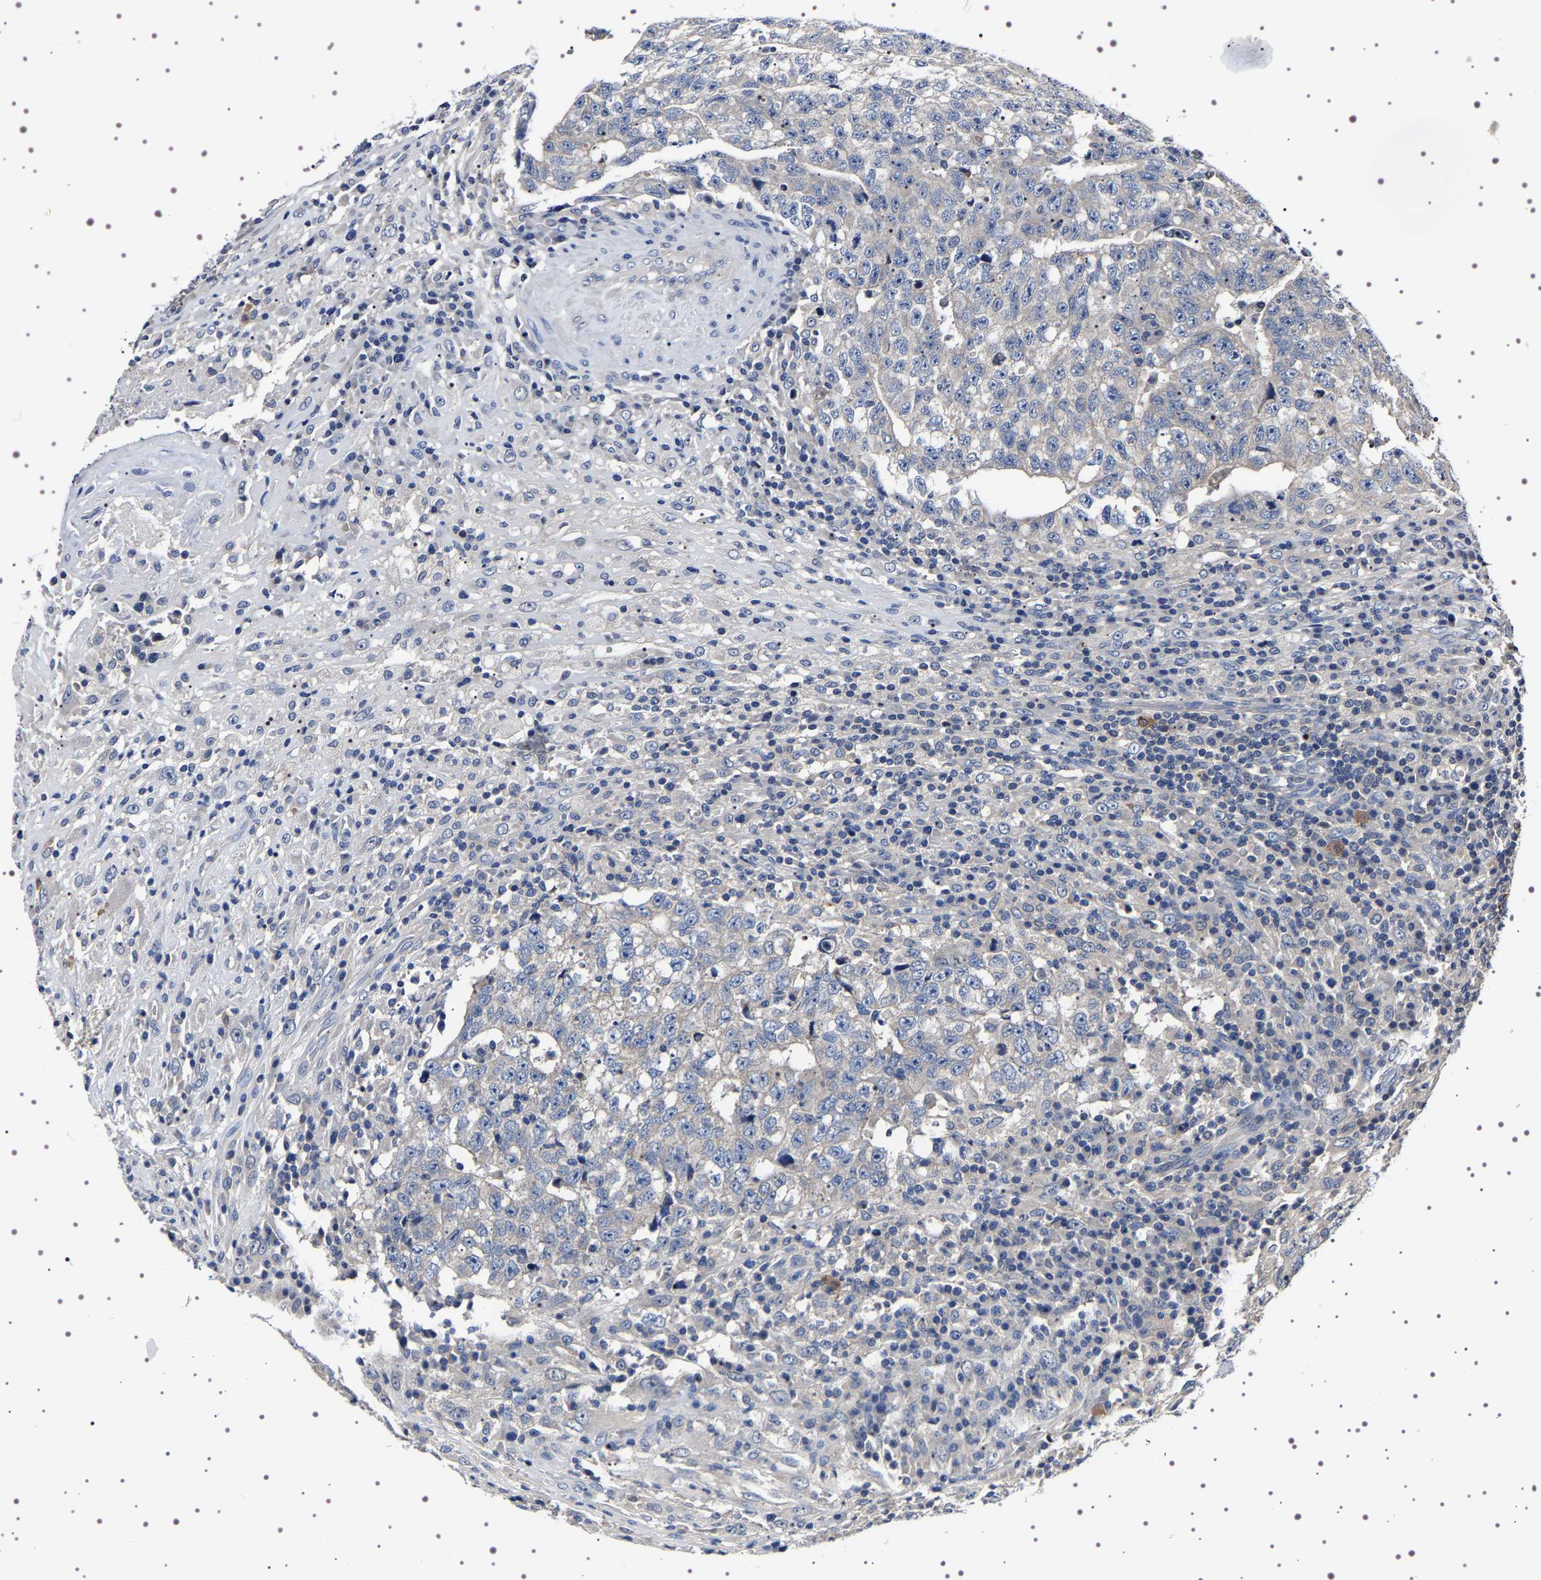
{"staining": {"intensity": "negative", "quantity": "none", "location": "none"}, "tissue": "testis cancer", "cell_type": "Tumor cells", "image_type": "cancer", "snomed": [{"axis": "morphology", "description": "Necrosis, NOS"}, {"axis": "morphology", "description": "Carcinoma, Embryonal, NOS"}, {"axis": "topography", "description": "Testis"}], "caption": "The photomicrograph exhibits no significant expression in tumor cells of testis embryonal carcinoma. The staining was performed using DAB (3,3'-diaminobenzidine) to visualize the protein expression in brown, while the nuclei were stained in blue with hematoxylin (Magnification: 20x).", "gene": "TARBP1", "patient": {"sex": "male", "age": 19}}